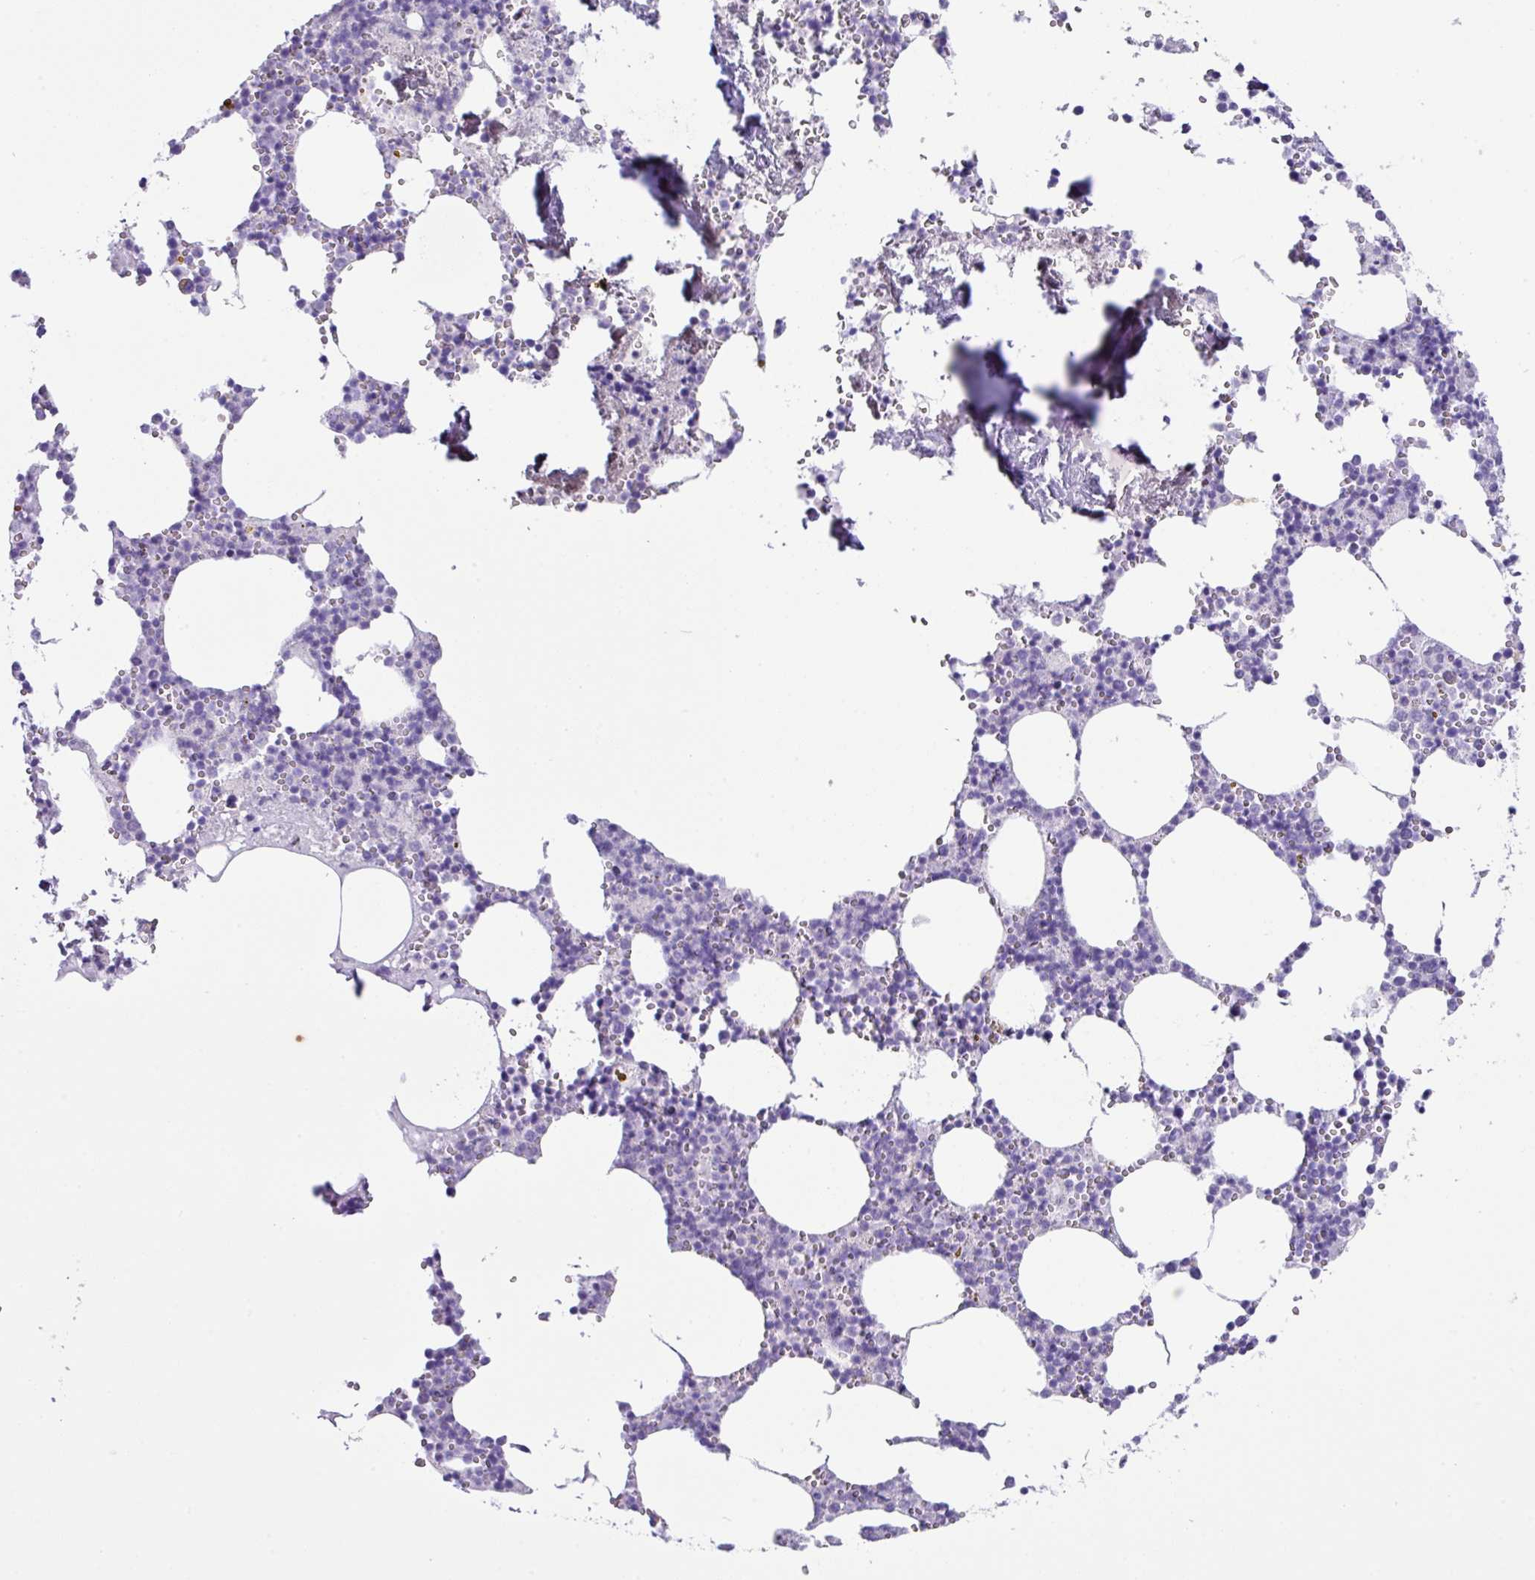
{"staining": {"intensity": "negative", "quantity": "none", "location": "none"}, "tissue": "bone marrow", "cell_type": "Hematopoietic cells", "image_type": "normal", "snomed": [{"axis": "morphology", "description": "Normal tissue, NOS"}, {"axis": "topography", "description": "Bone marrow"}], "caption": "Human bone marrow stained for a protein using IHC displays no staining in hematopoietic cells.", "gene": "ZG16", "patient": {"sex": "male", "age": 54}}